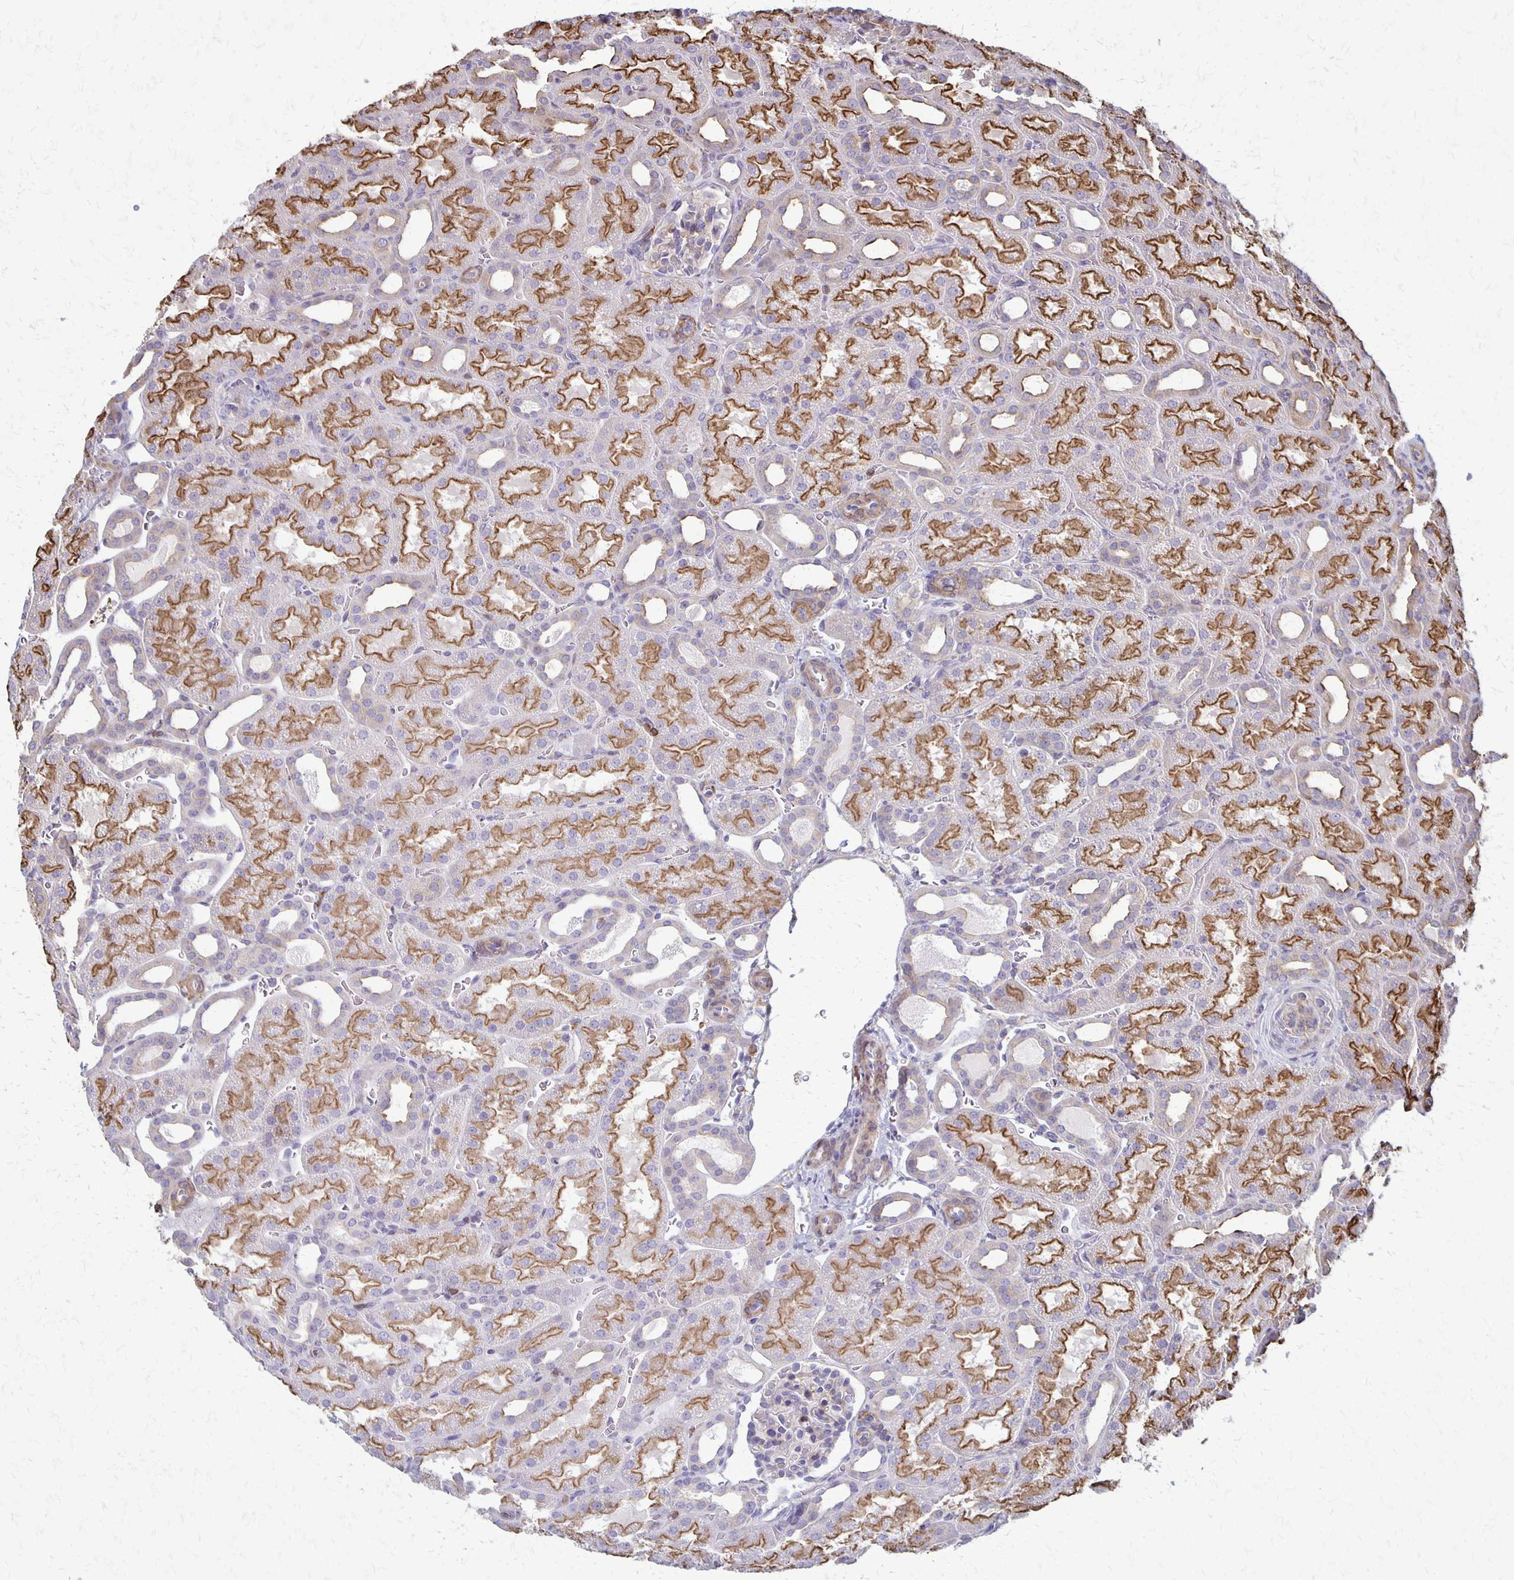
{"staining": {"intensity": "negative", "quantity": "none", "location": "none"}, "tissue": "kidney", "cell_type": "Cells in glomeruli", "image_type": "normal", "snomed": [{"axis": "morphology", "description": "Normal tissue, NOS"}, {"axis": "topography", "description": "Kidney"}], "caption": "High magnification brightfield microscopy of benign kidney stained with DAB (3,3'-diaminobenzidine) (brown) and counterstained with hematoxylin (blue): cells in glomeruli show no significant staining.", "gene": "SEPTIN5", "patient": {"sex": "male", "age": 2}}